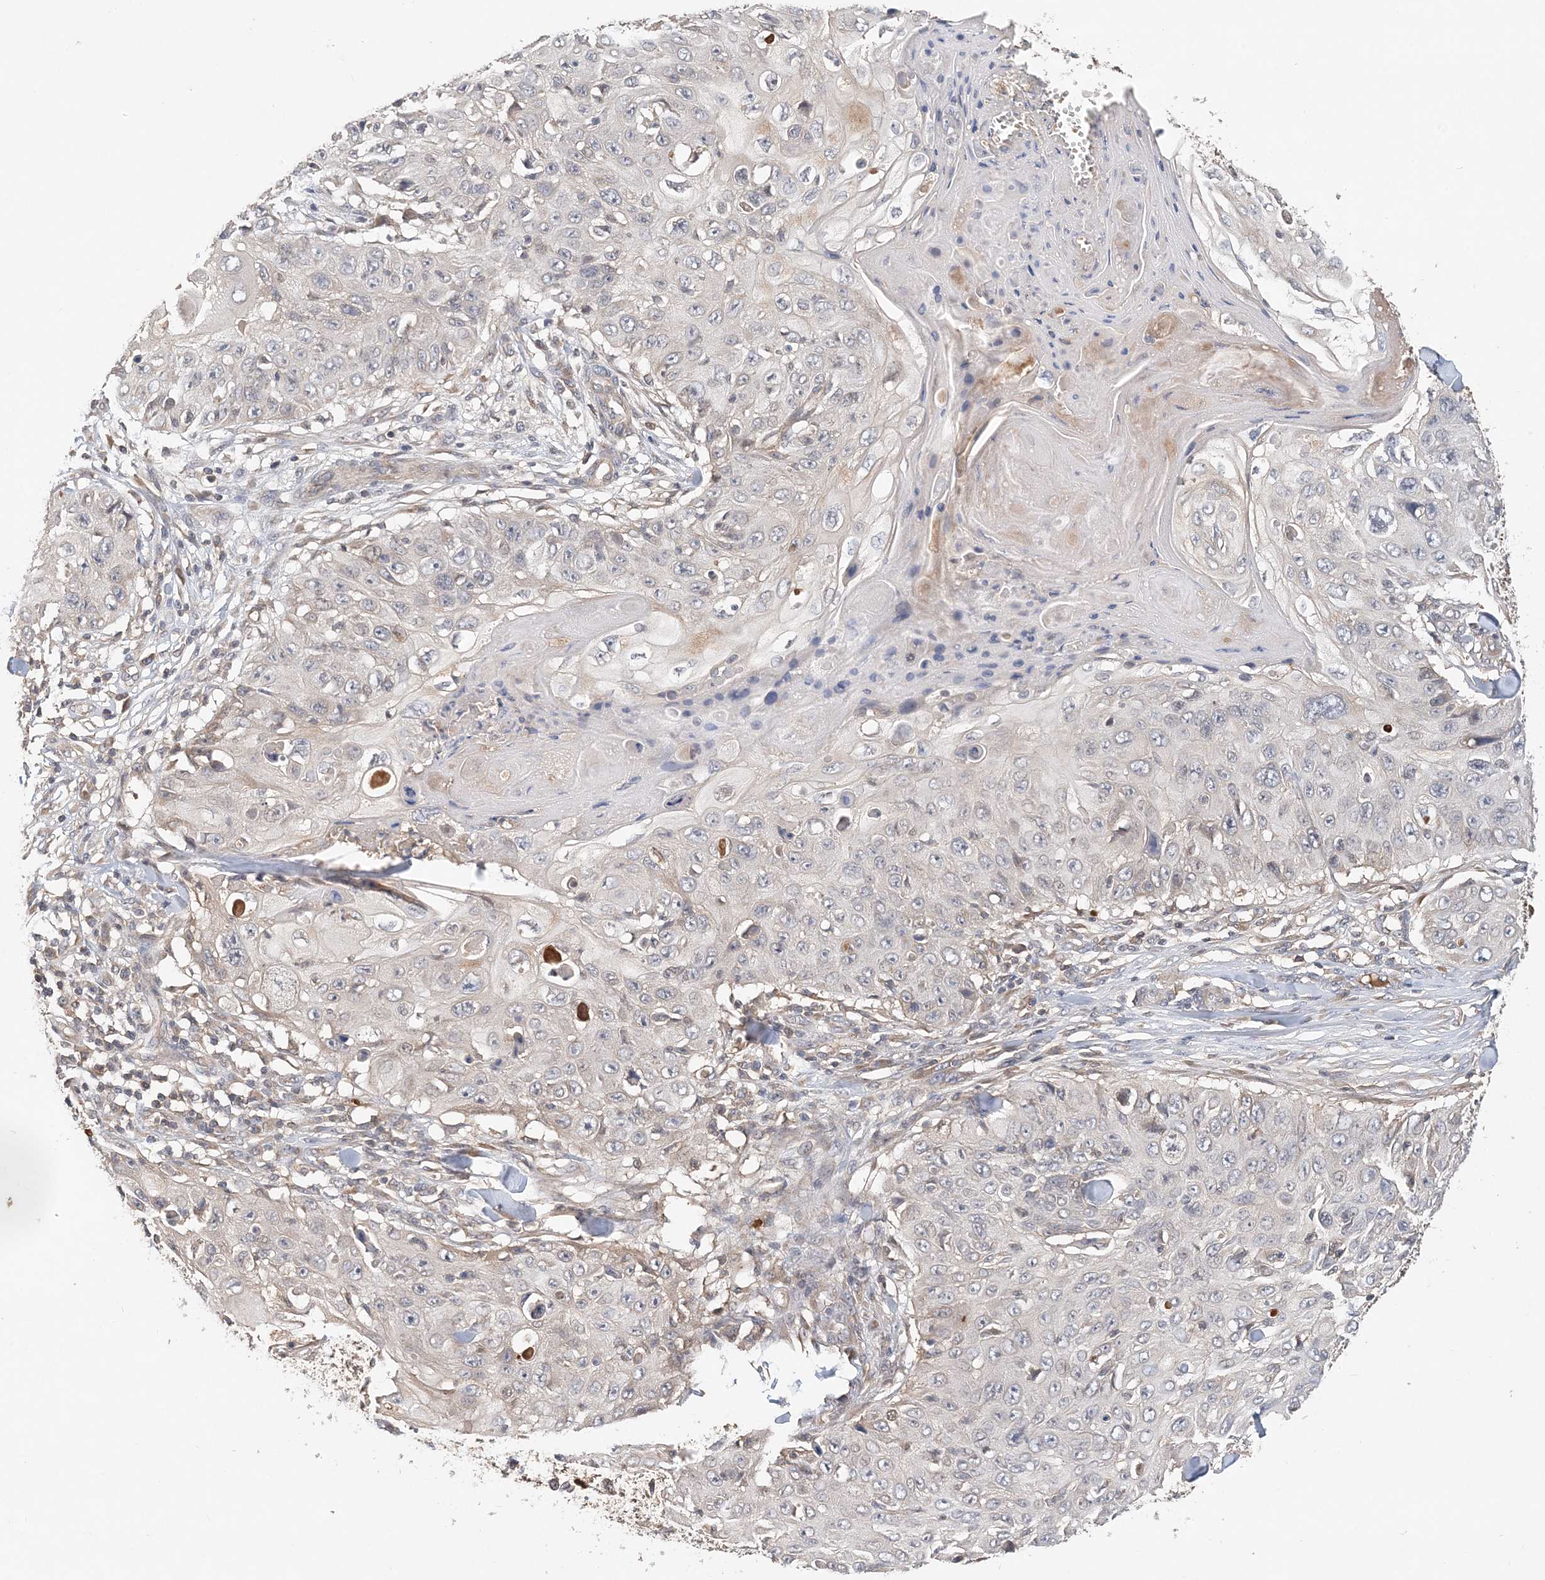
{"staining": {"intensity": "negative", "quantity": "none", "location": "none"}, "tissue": "skin cancer", "cell_type": "Tumor cells", "image_type": "cancer", "snomed": [{"axis": "morphology", "description": "Squamous cell carcinoma, NOS"}, {"axis": "topography", "description": "Skin"}], "caption": "Tumor cells are negative for protein expression in human squamous cell carcinoma (skin).", "gene": "SYCP3", "patient": {"sex": "male", "age": 86}}